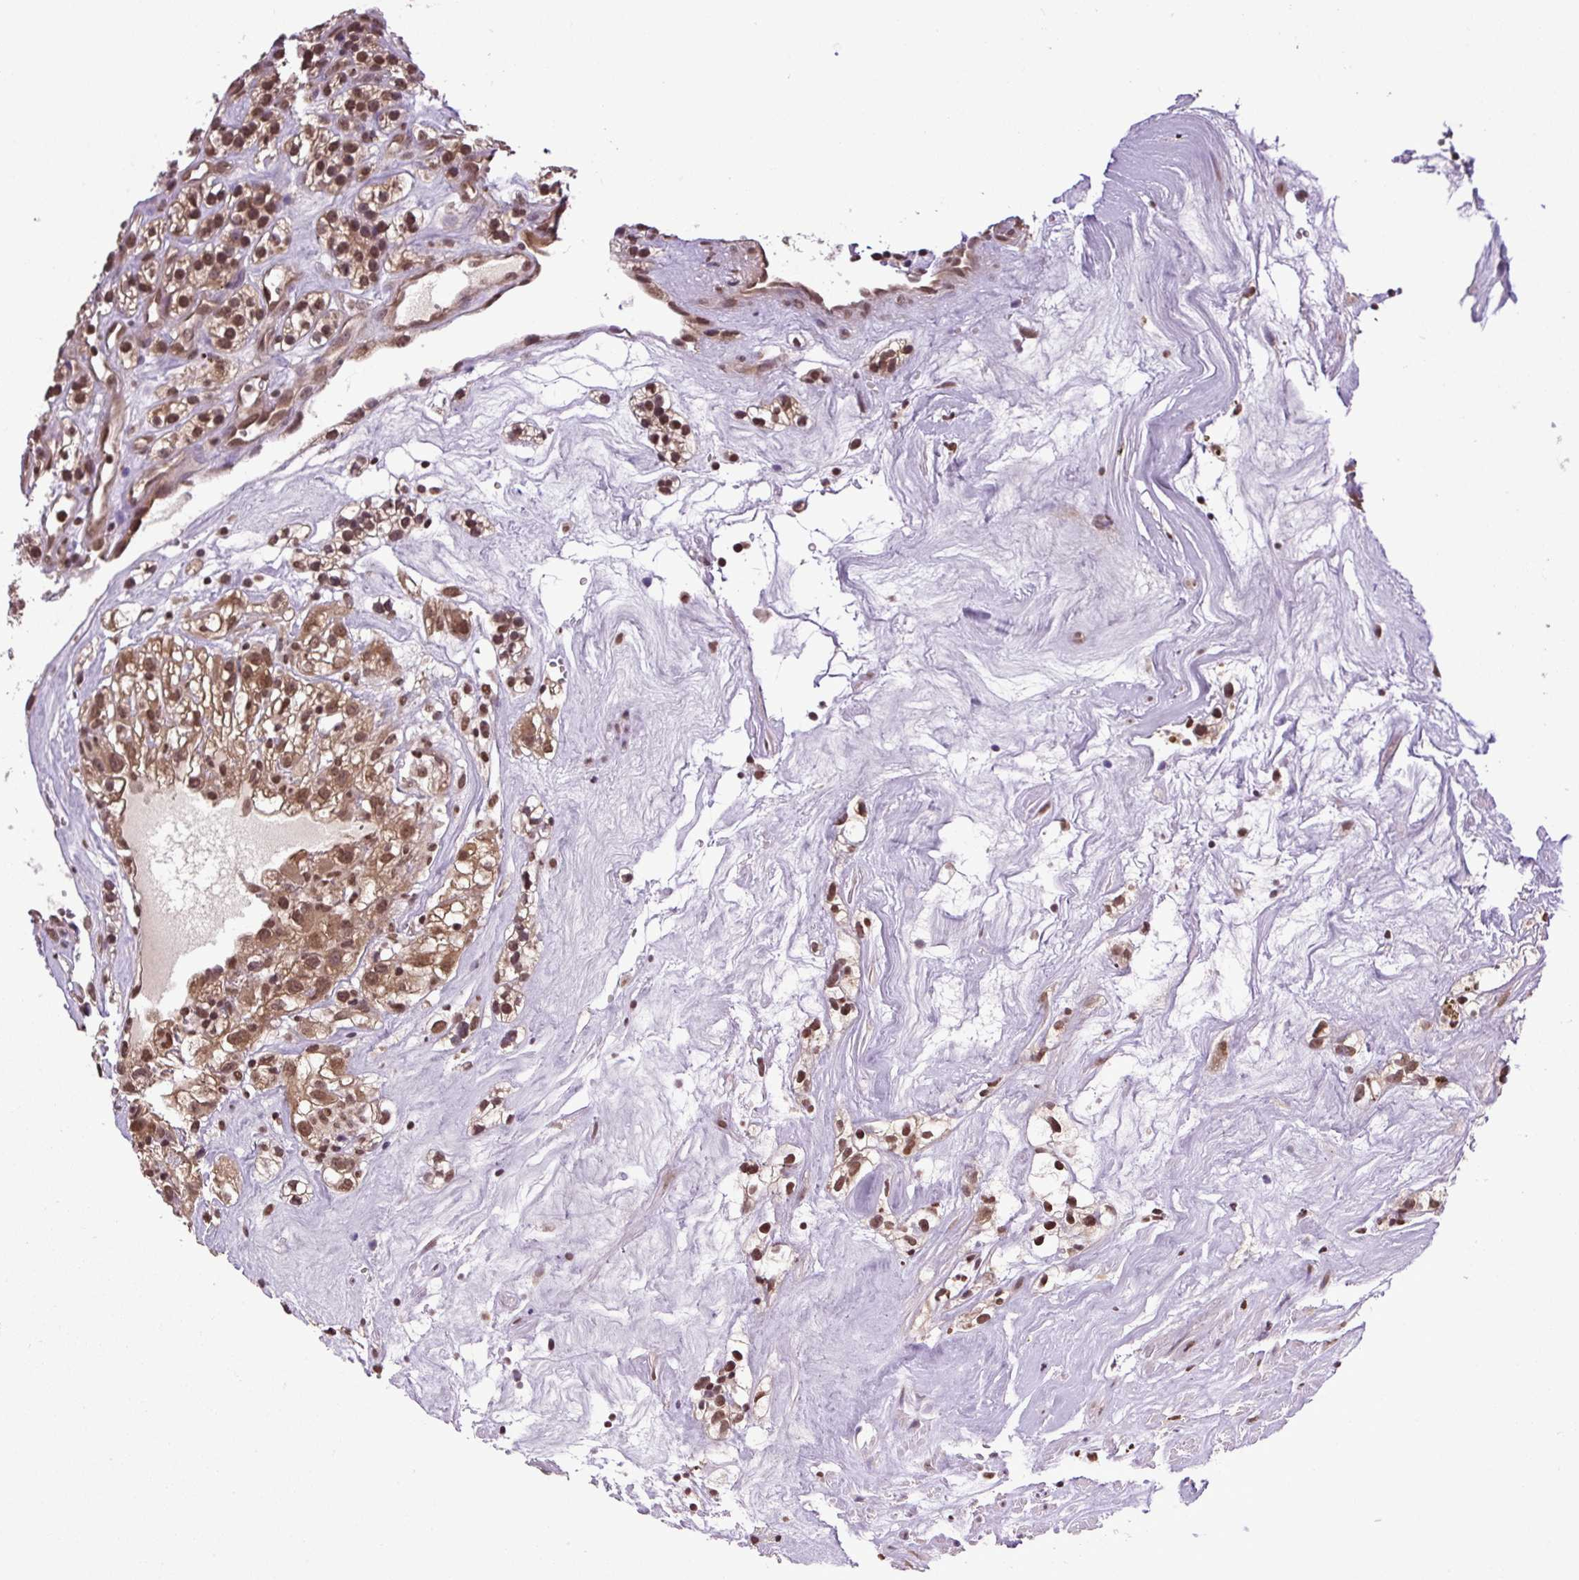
{"staining": {"intensity": "strong", "quantity": ">75%", "location": "cytoplasmic/membranous,nuclear"}, "tissue": "renal cancer", "cell_type": "Tumor cells", "image_type": "cancer", "snomed": [{"axis": "morphology", "description": "Adenocarcinoma, NOS"}, {"axis": "topography", "description": "Kidney"}], "caption": "Protein staining of renal cancer tissue reveals strong cytoplasmic/membranous and nuclear expression in approximately >75% of tumor cells. The staining is performed using DAB (3,3'-diaminobenzidine) brown chromogen to label protein expression. The nuclei are counter-stained blue using hematoxylin.", "gene": "SGTA", "patient": {"sex": "female", "age": 57}}